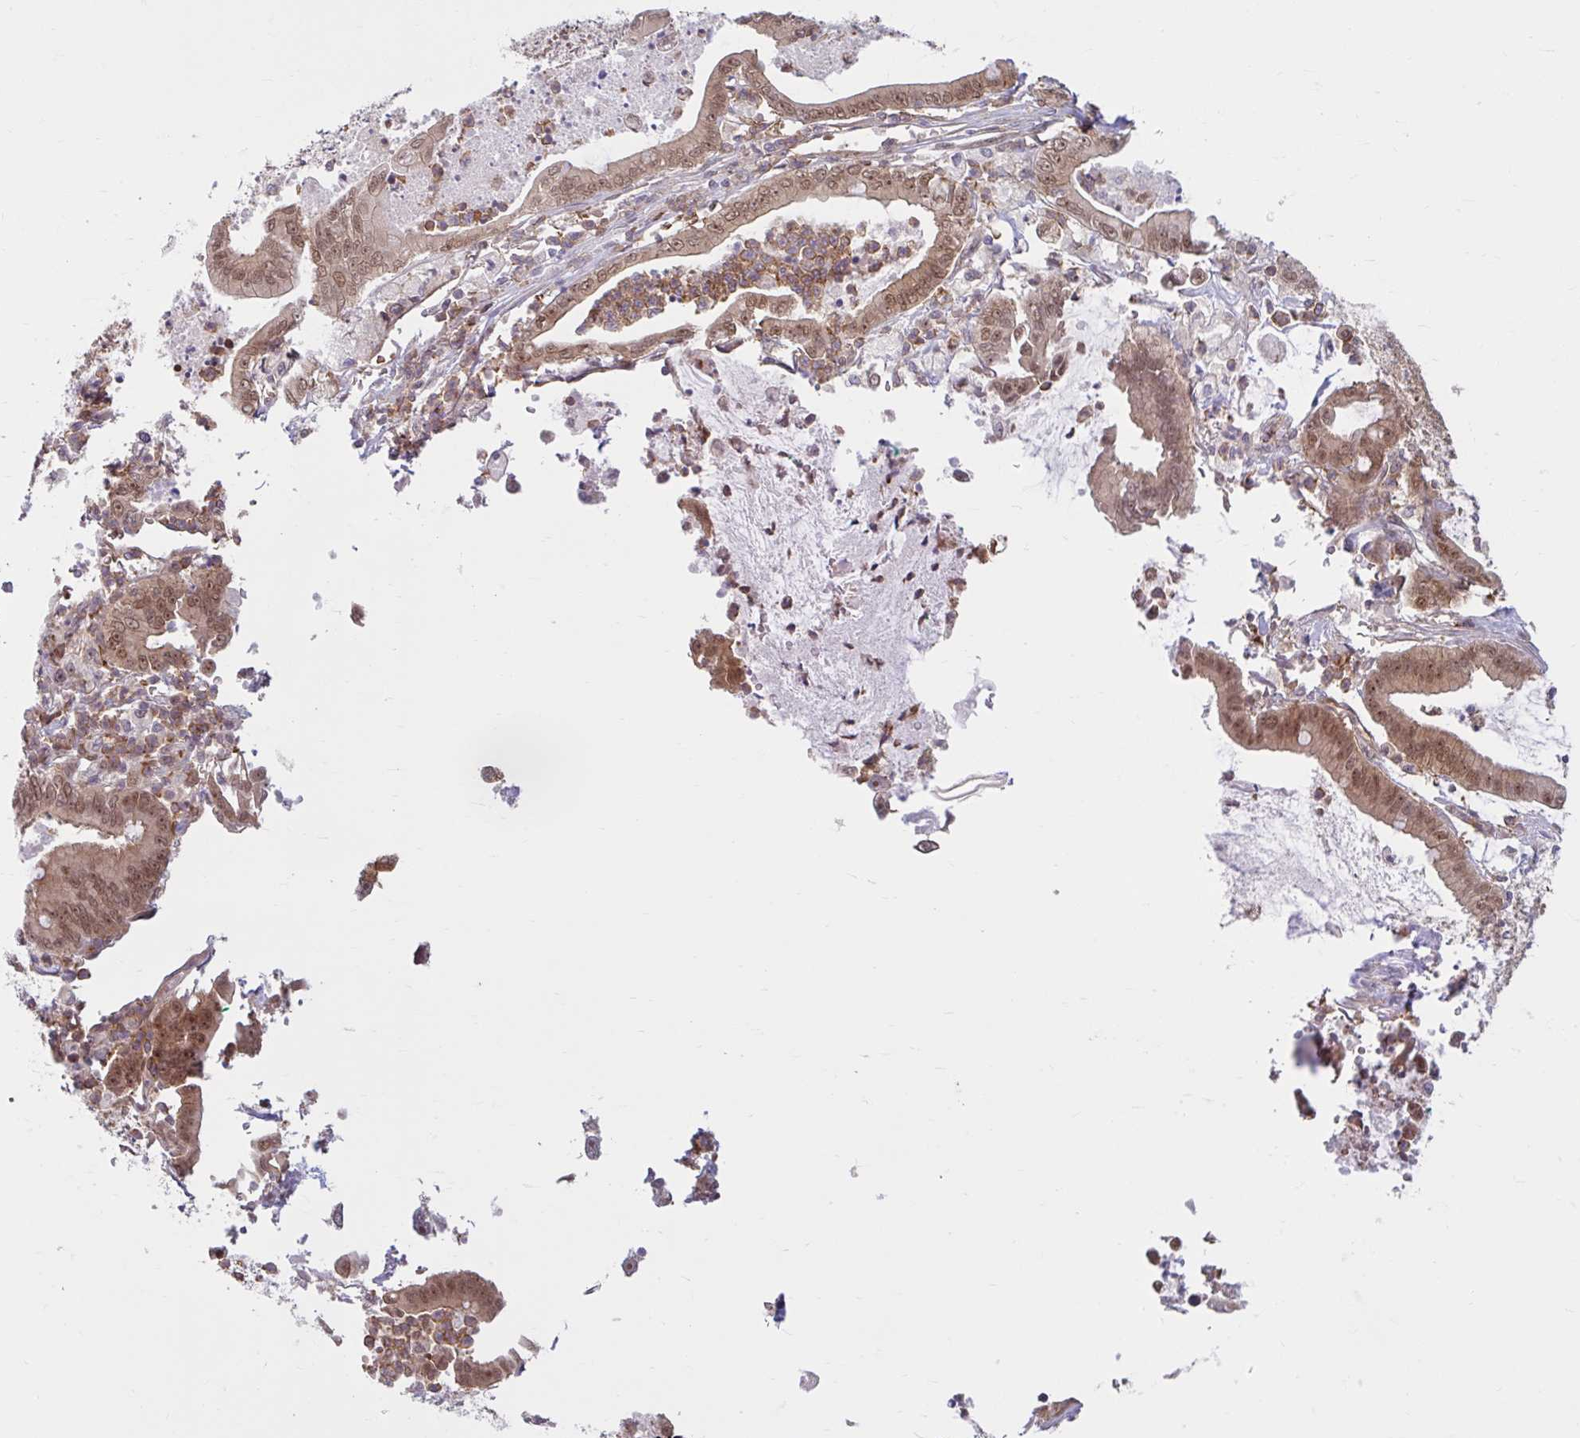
{"staining": {"intensity": "moderate", "quantity": ">75%", "location": "cytoplasmic/membranous,nuclear"}, "tissue": "pancreatic cancer", "cell_type": "Tumor cells", "image_type": "cancer", "snomed": [{"axis": "morphology", "description": "Adenocarcinoma, NOS"}, {"axis": "topography", "description": "Pancreas"}], "caption": "Adenocarcinoma (pancreatic) stained with a brown dye exhibits moderate cytoplasmic/membranous and nuclear positive positivity in about >75% of tumor cells.", "gene": "HMBS", "patient": {"sex": "male", "age": 71}}